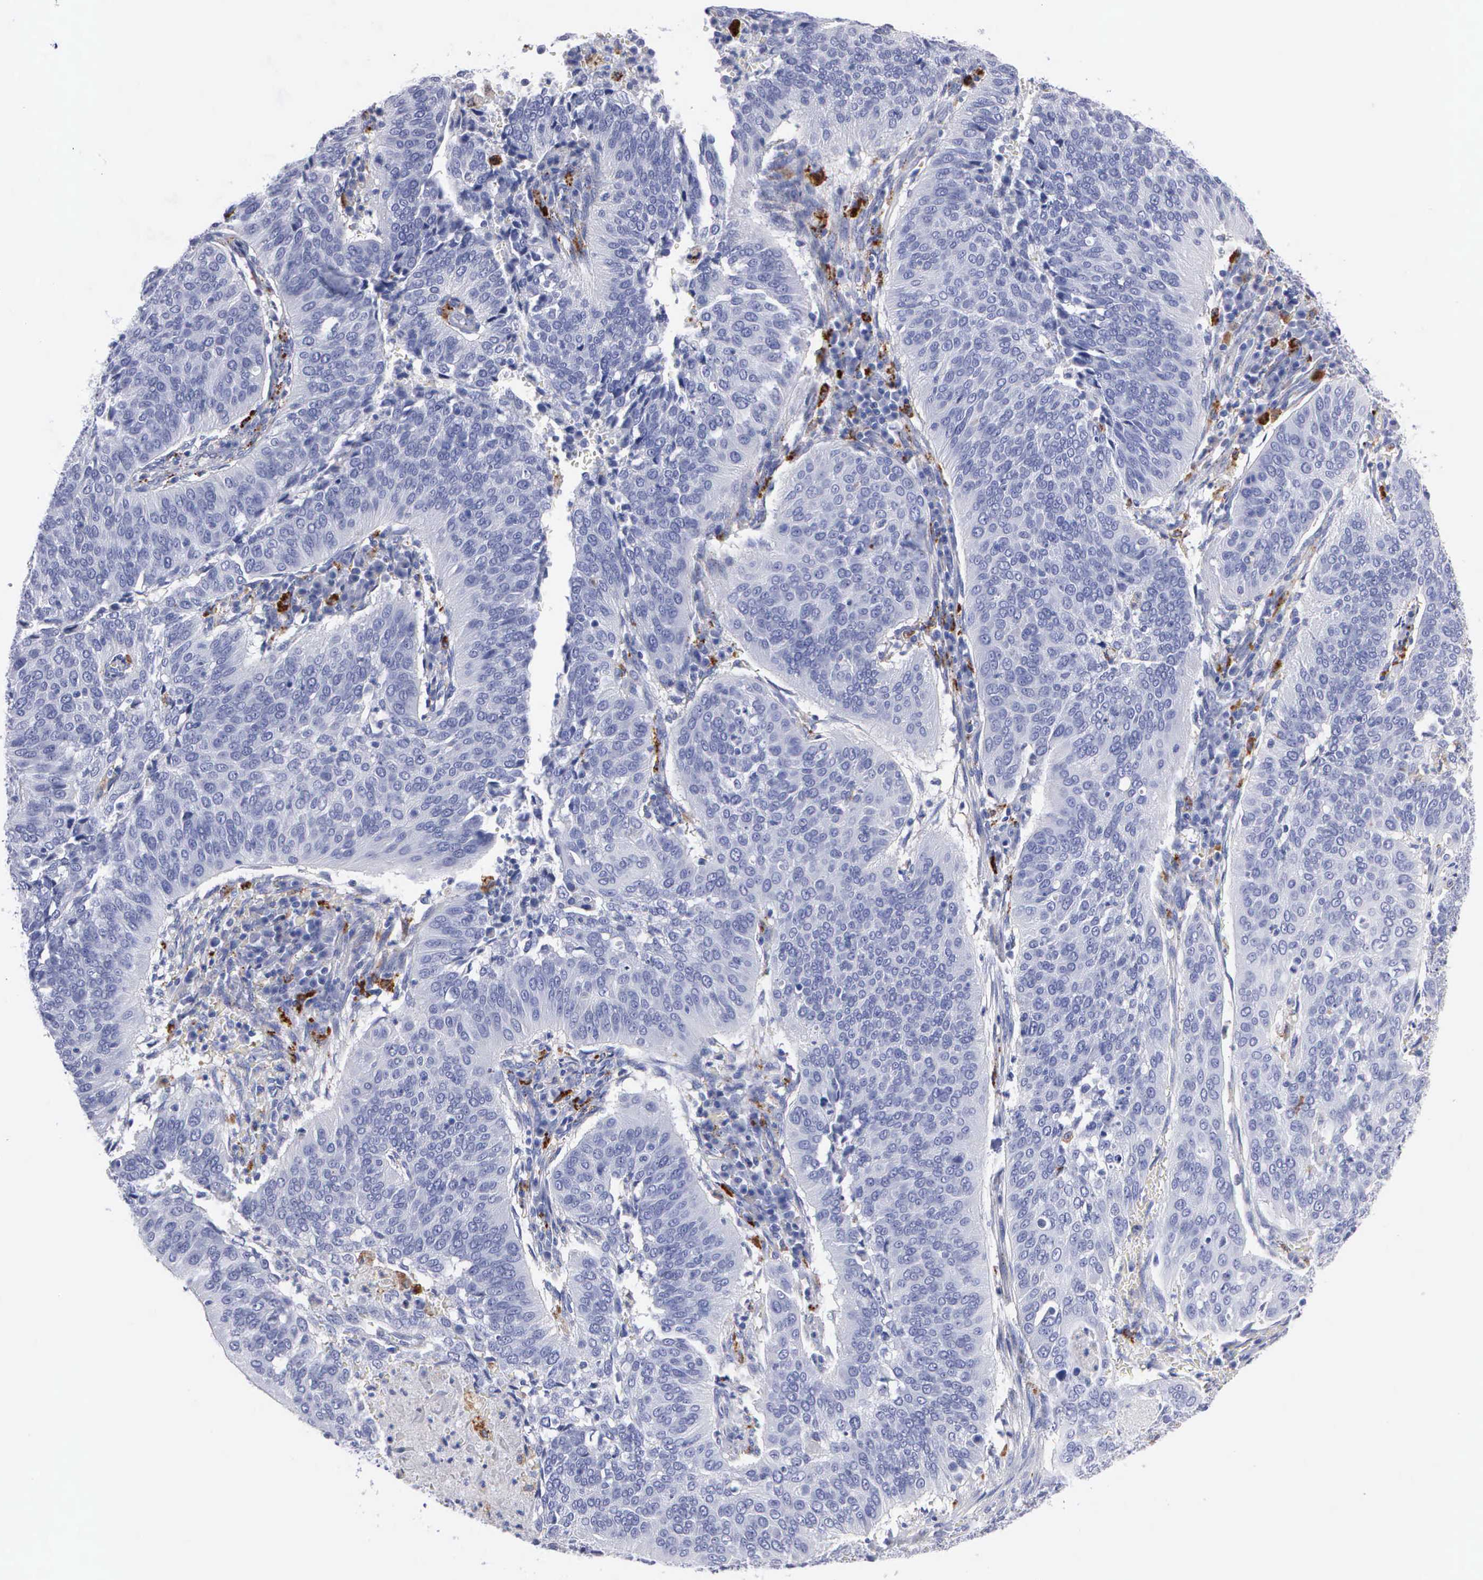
{"staining": {"intensity": "negative", "quantity": "none", "location": "none"}, "tissue": "cervical cancer", "cell_type": "Tumor cells", "image_type": "cancer", "snomed": [{"axis": "morphology", "description": "Squamous cell carcinoma, NOS"}, {"axis": "topography", "description": "Cervix"}], "caption": "This photomicrograph is of cervical cancer stained with IHC to label a protein in brown with the nuclei are counter-stained blue. There is no expression in tumor cells.", "gene": "CTSL", "patient": {"sex": "female", "age": 39}}